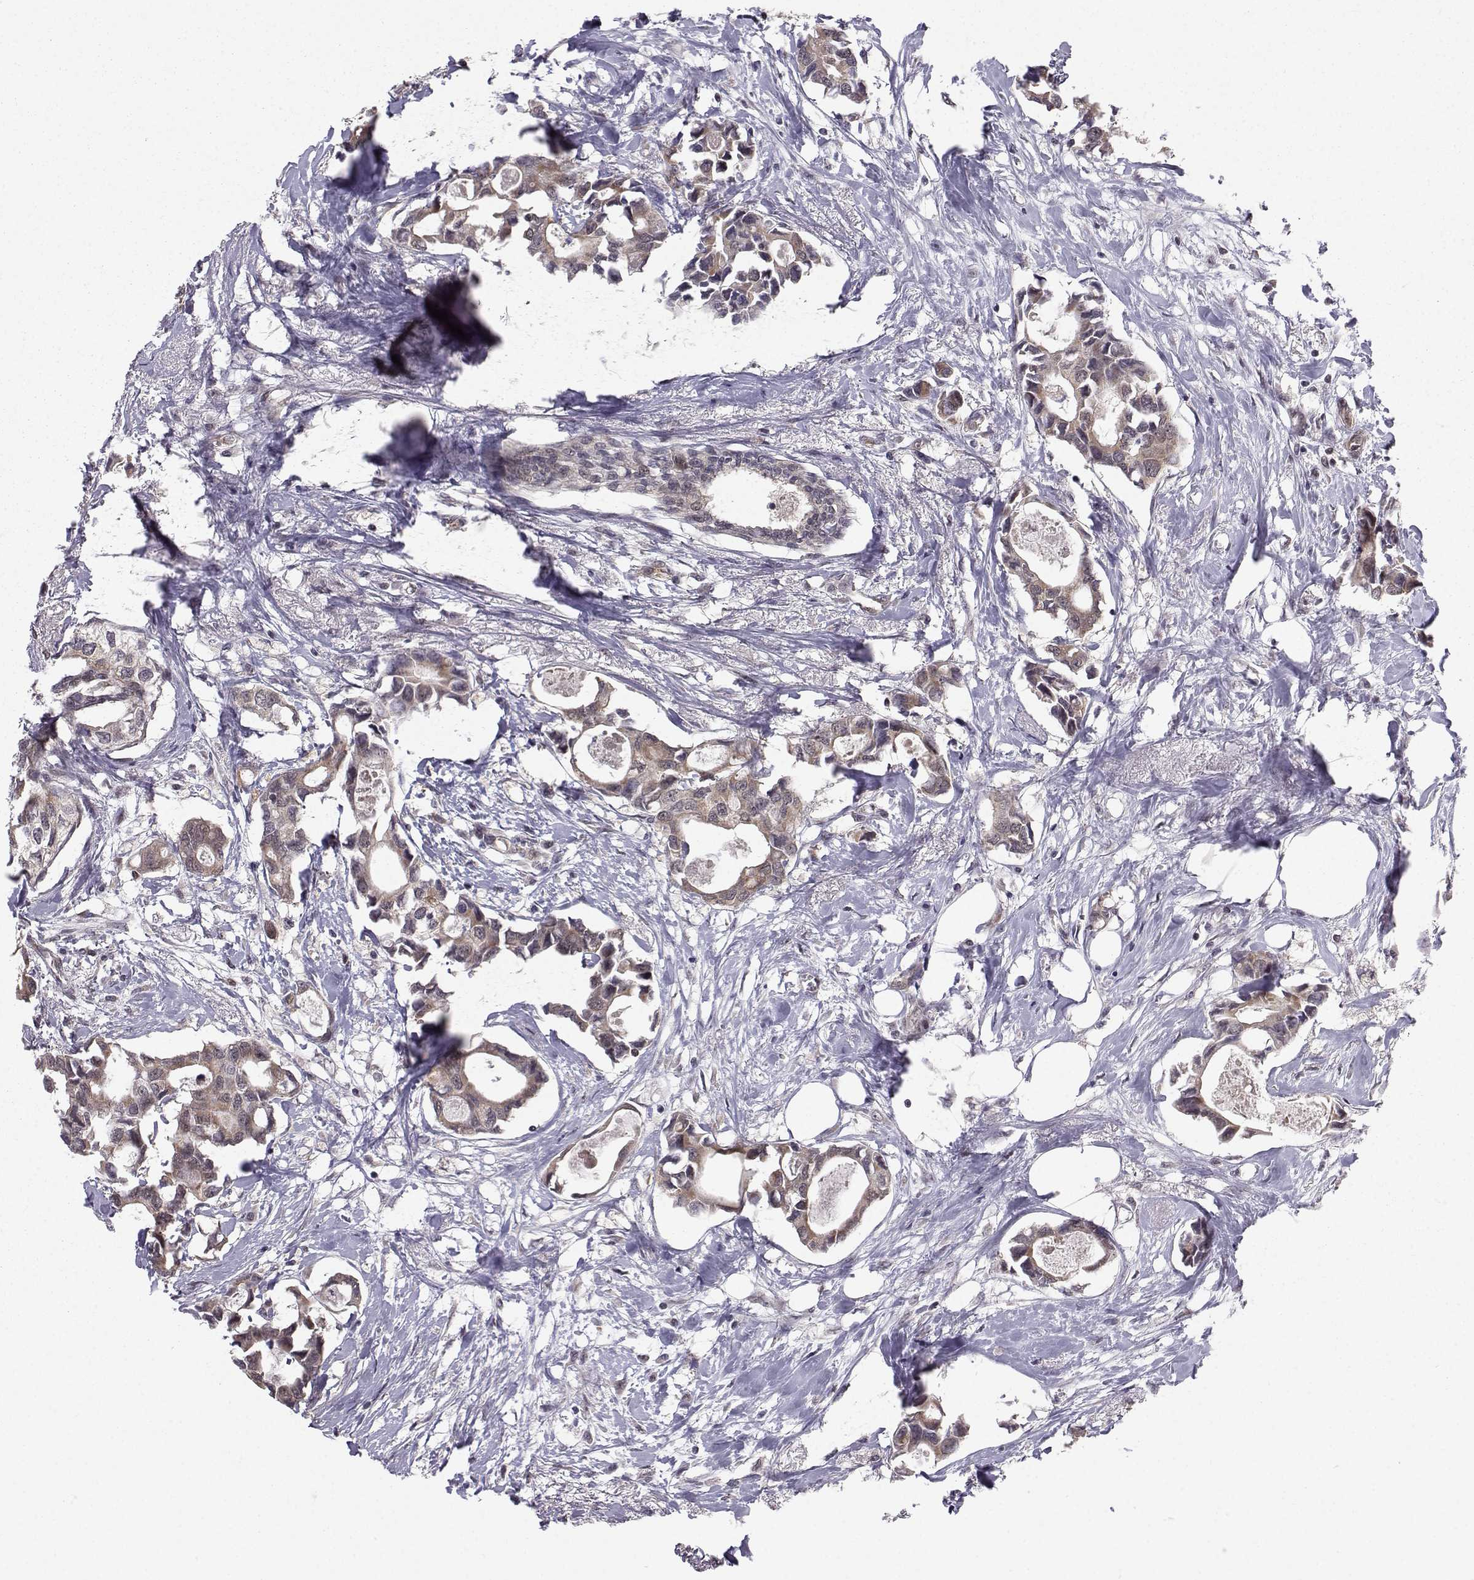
{"staining": {"intensity": "moderate", "quantity": "25%-75%", "location": "cytoplasmic/membranous"}, "tissue": "breast cancer", "cell_type": "Tumor cells", "image_type": "cancer", "snomed": [{"axis": "morphology", "description": "Duct carcinoma"}, {"axis": "topography", "description": "Breast"}], "caption": "There is medium levels of moderate cytoplasmic/membranous staining in tumor cells of breast cancer (invasive ductal carcinoma), as demonstrated by immunohistochemical staining (brown color).", "gene": "PKN2", "patient": {"sex": "female", "age": 83}}